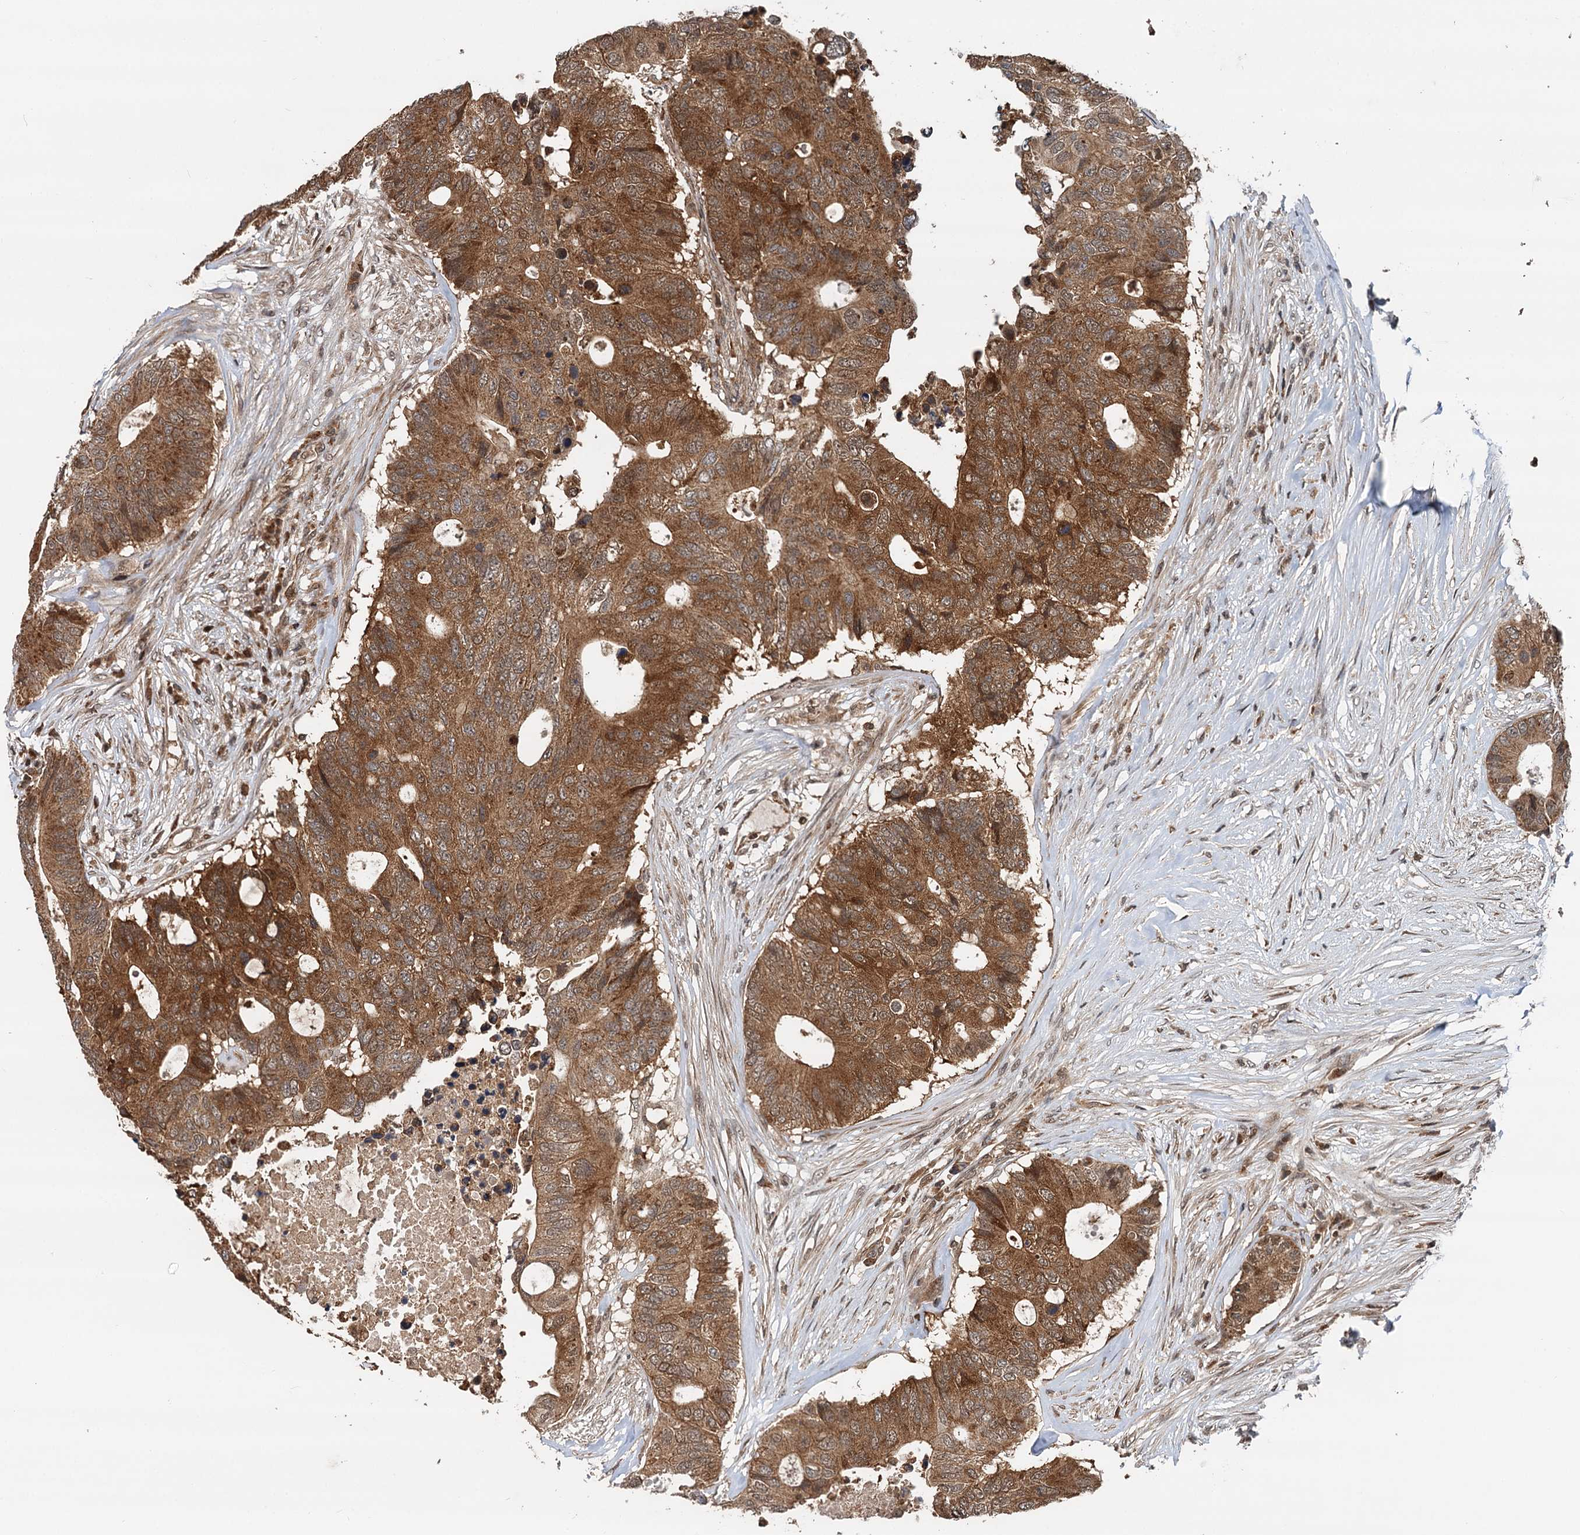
{"staining": {"intensity": "moderate", "quantity": ">75%", "location": "cytoplasmic/membranous"}, "tissue": "colorectal cancer", "cell_type": "Tumor cells", "image_type": "cancer", "snomed": [{"axis": "morphology", "description": "Adenocarcinoma, NOS"}, {"axis": "topography", "description": "Colon"}], "caption": "A brown stain highlights moderate cytoplasmic/membranous positivity of a protein in human colorectal adenocarcinoma tumor cells. (Brightfield microscopy of DAB IHC at high magnification).", "gene": "STUB1", "patient": {"sex": "male", "age": 71}}